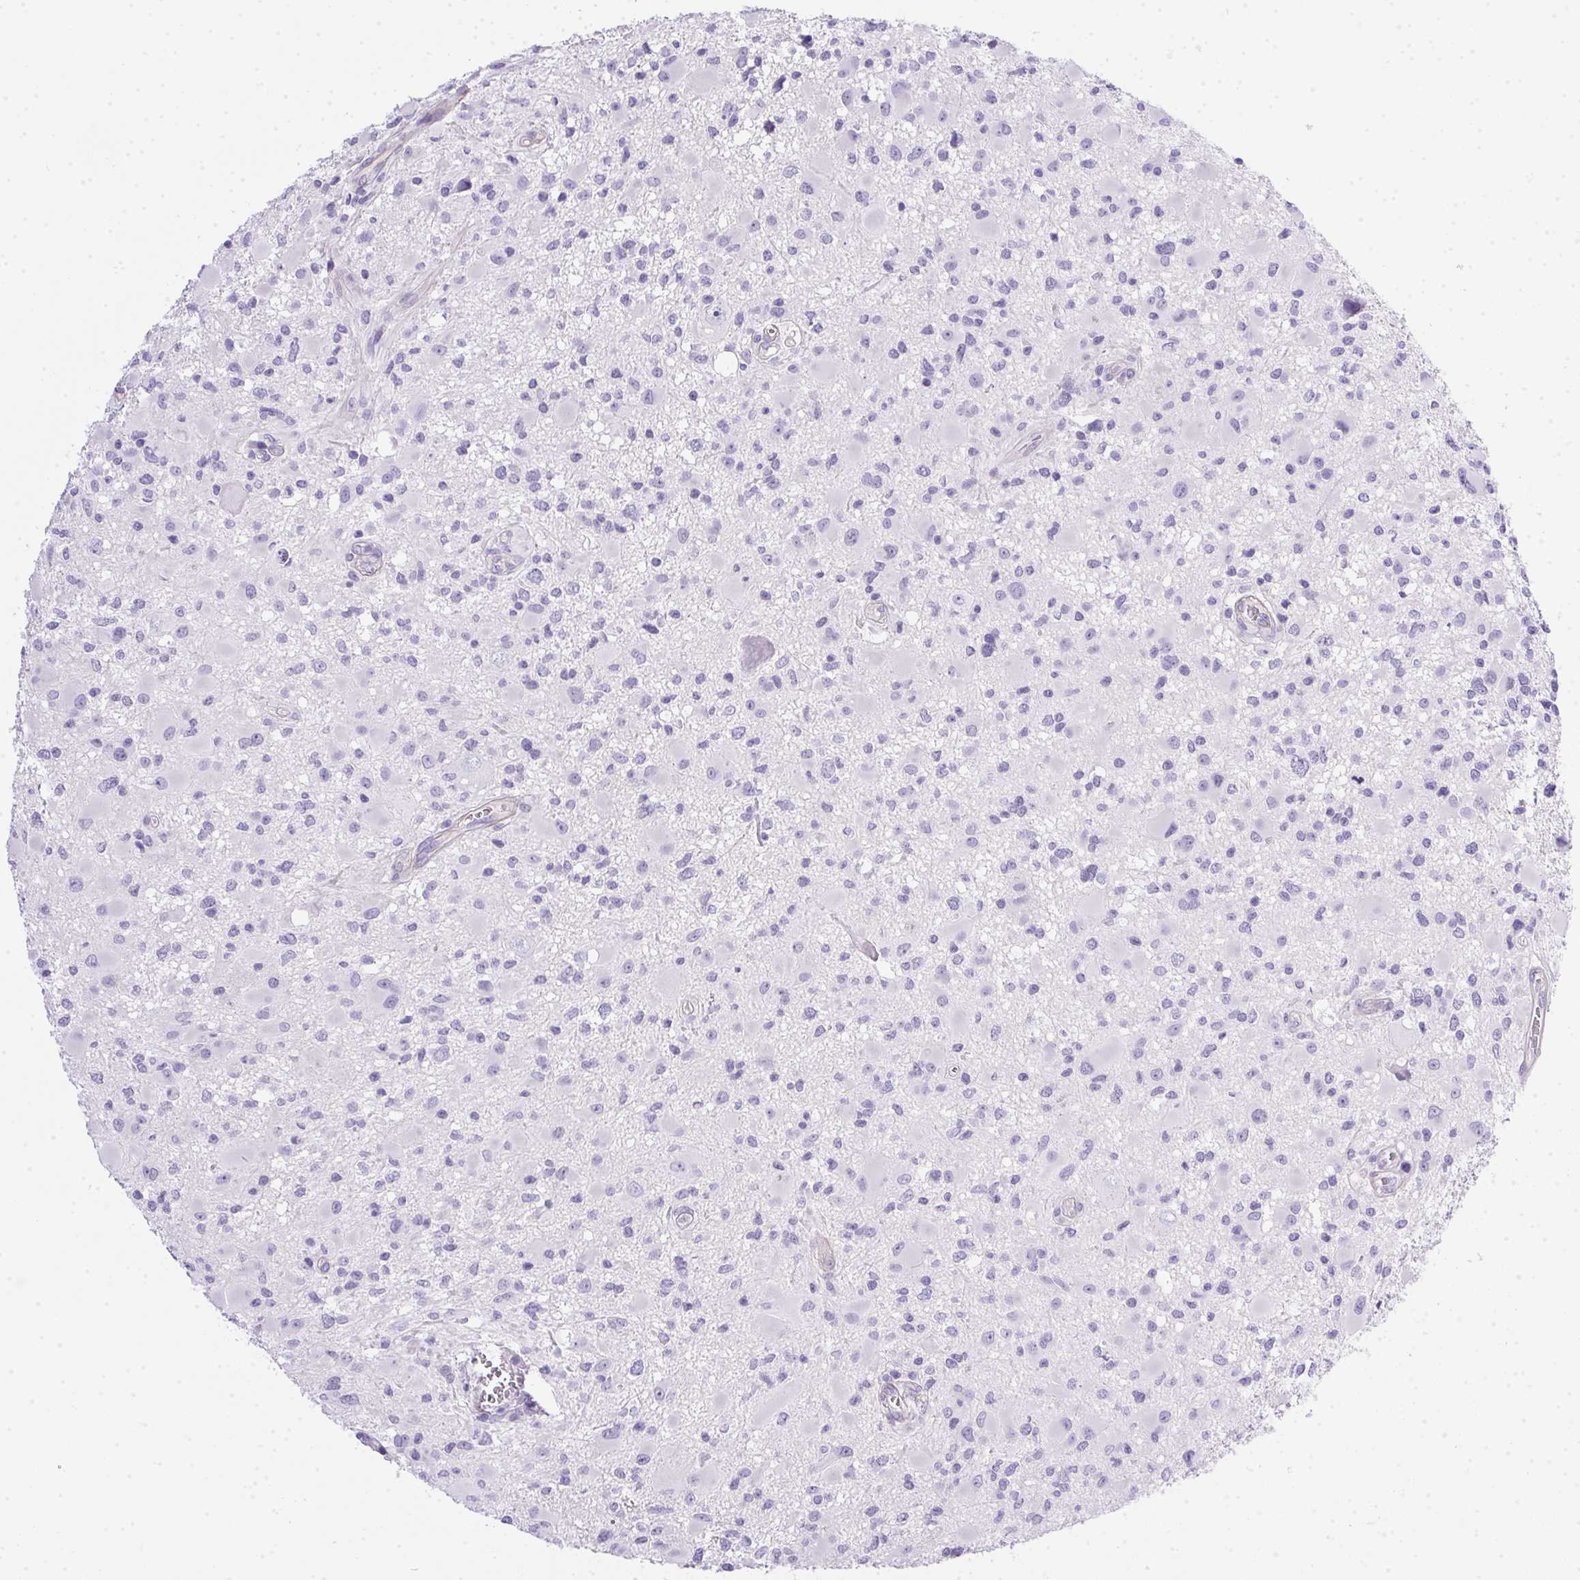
{"staining": {"intensity": "negative", "quantity": "none", "location": "none"}, "tissue": "glioma", "cell_type": "Tumor cells", "image_type": "cancer", "snomed": [{"axis": "morphology", "description": "Glioma, malignant, High grade"}, {"axis": "topography", "description": "Brain"}], "caption": "Immunohistochemistry histopathology image of neoplastic tissue: human malignant glioma (high-grade) stained with DAB exhibits no significant protein expression in tumor cells. (IHC, brightfield microscopy, high magnification).", "gene": "SPACA5B", "patient": {"sex": "male", "age": 54}}